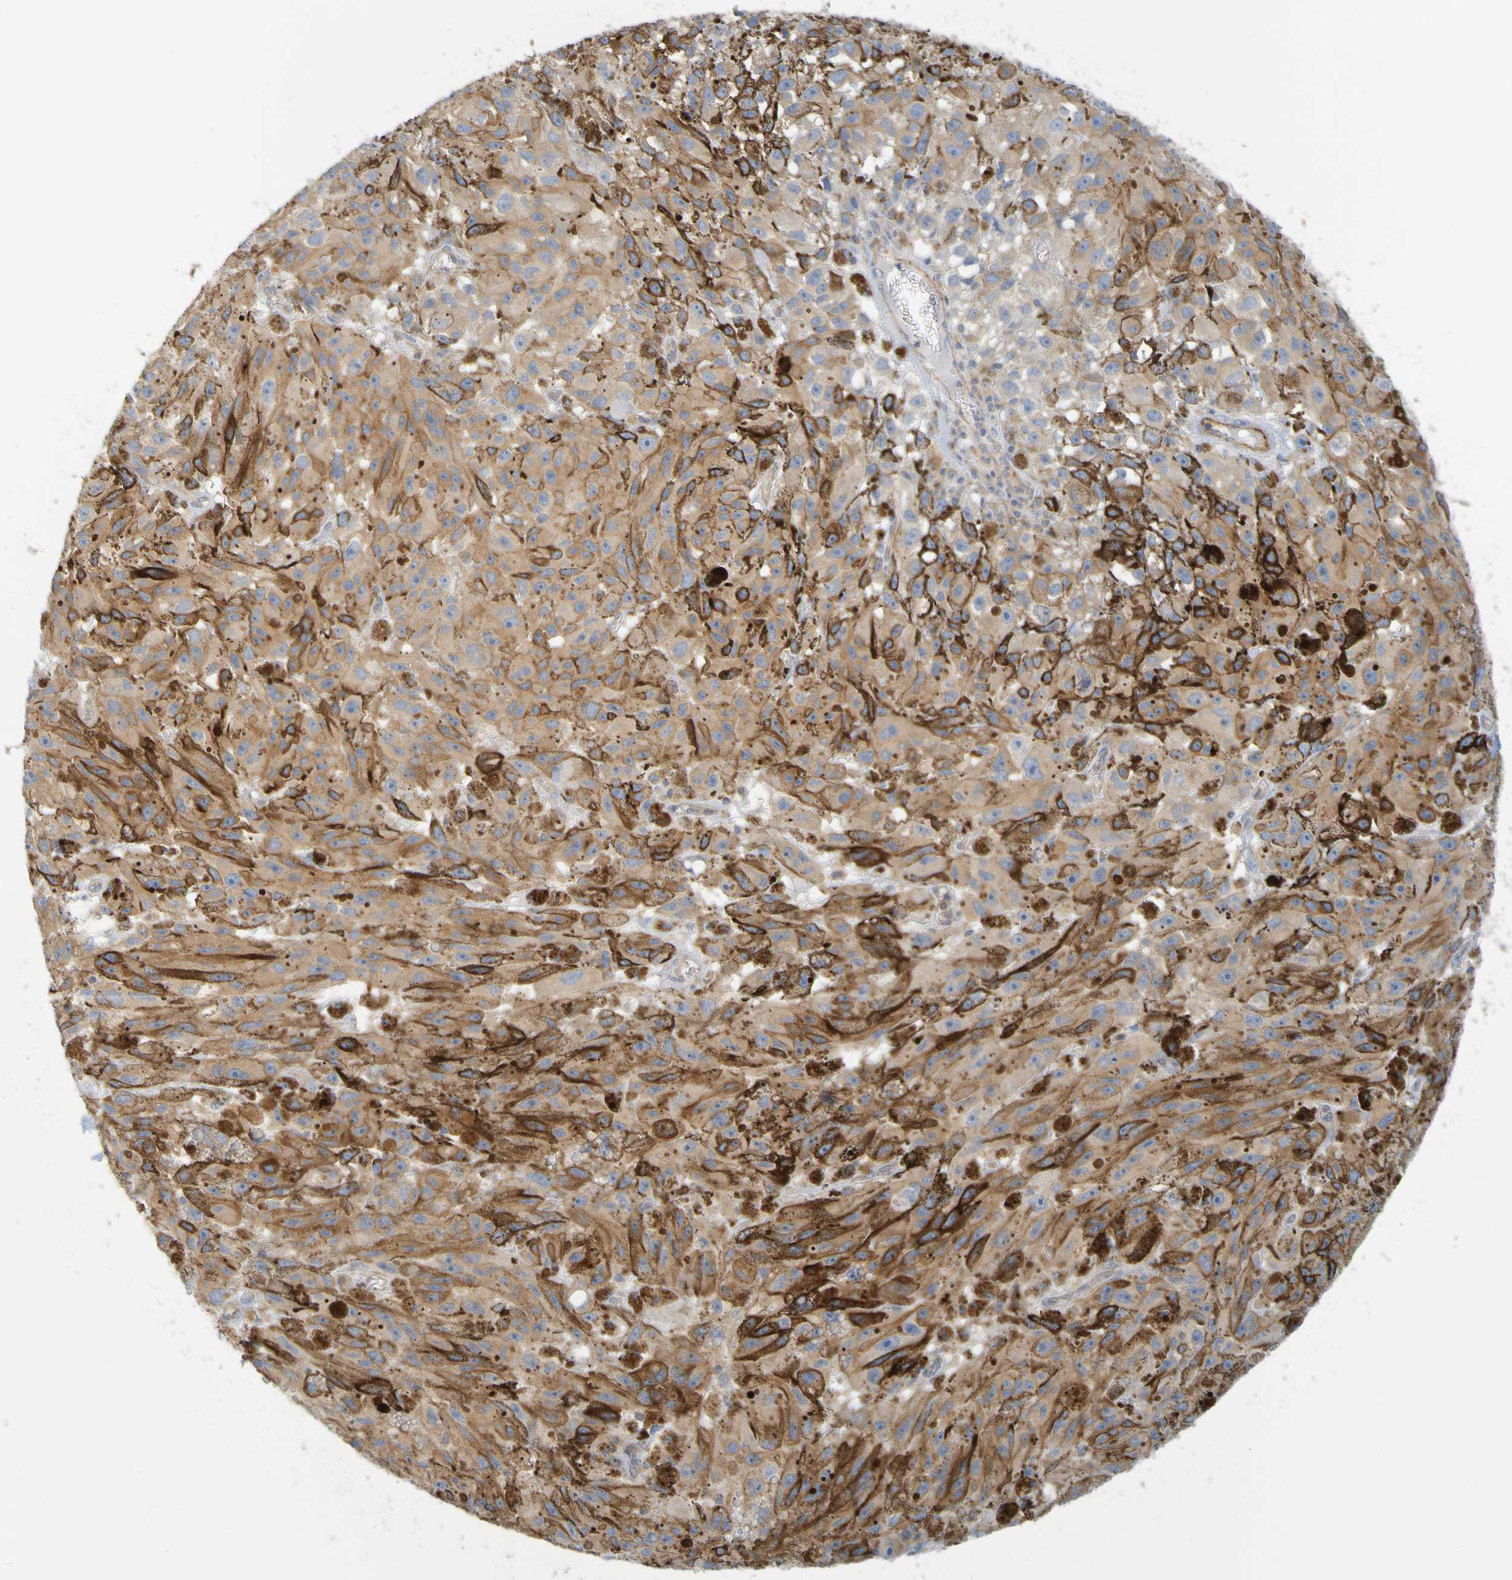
{"staining": {"intensity": "moderate", "quantity": ">75%", "location": "cytoplasmic/membranous"}, "tissue": "melanoma", "cell_type": "Tumor cells", "image_type": "cancer", "snomed": [{"axis": "morphology", "description": "Malignant melanoma, NOS"}, {"axis": "topography", "description": "Skin"}], "caption": "The photomicrograph demonstrates staining of melanoma, revealing moderate cytoplasmic/membranous protein positivity (brown color) within tumor cells.", "gene": "APPL1", "patient": {"sex": "female", "age": 104}}